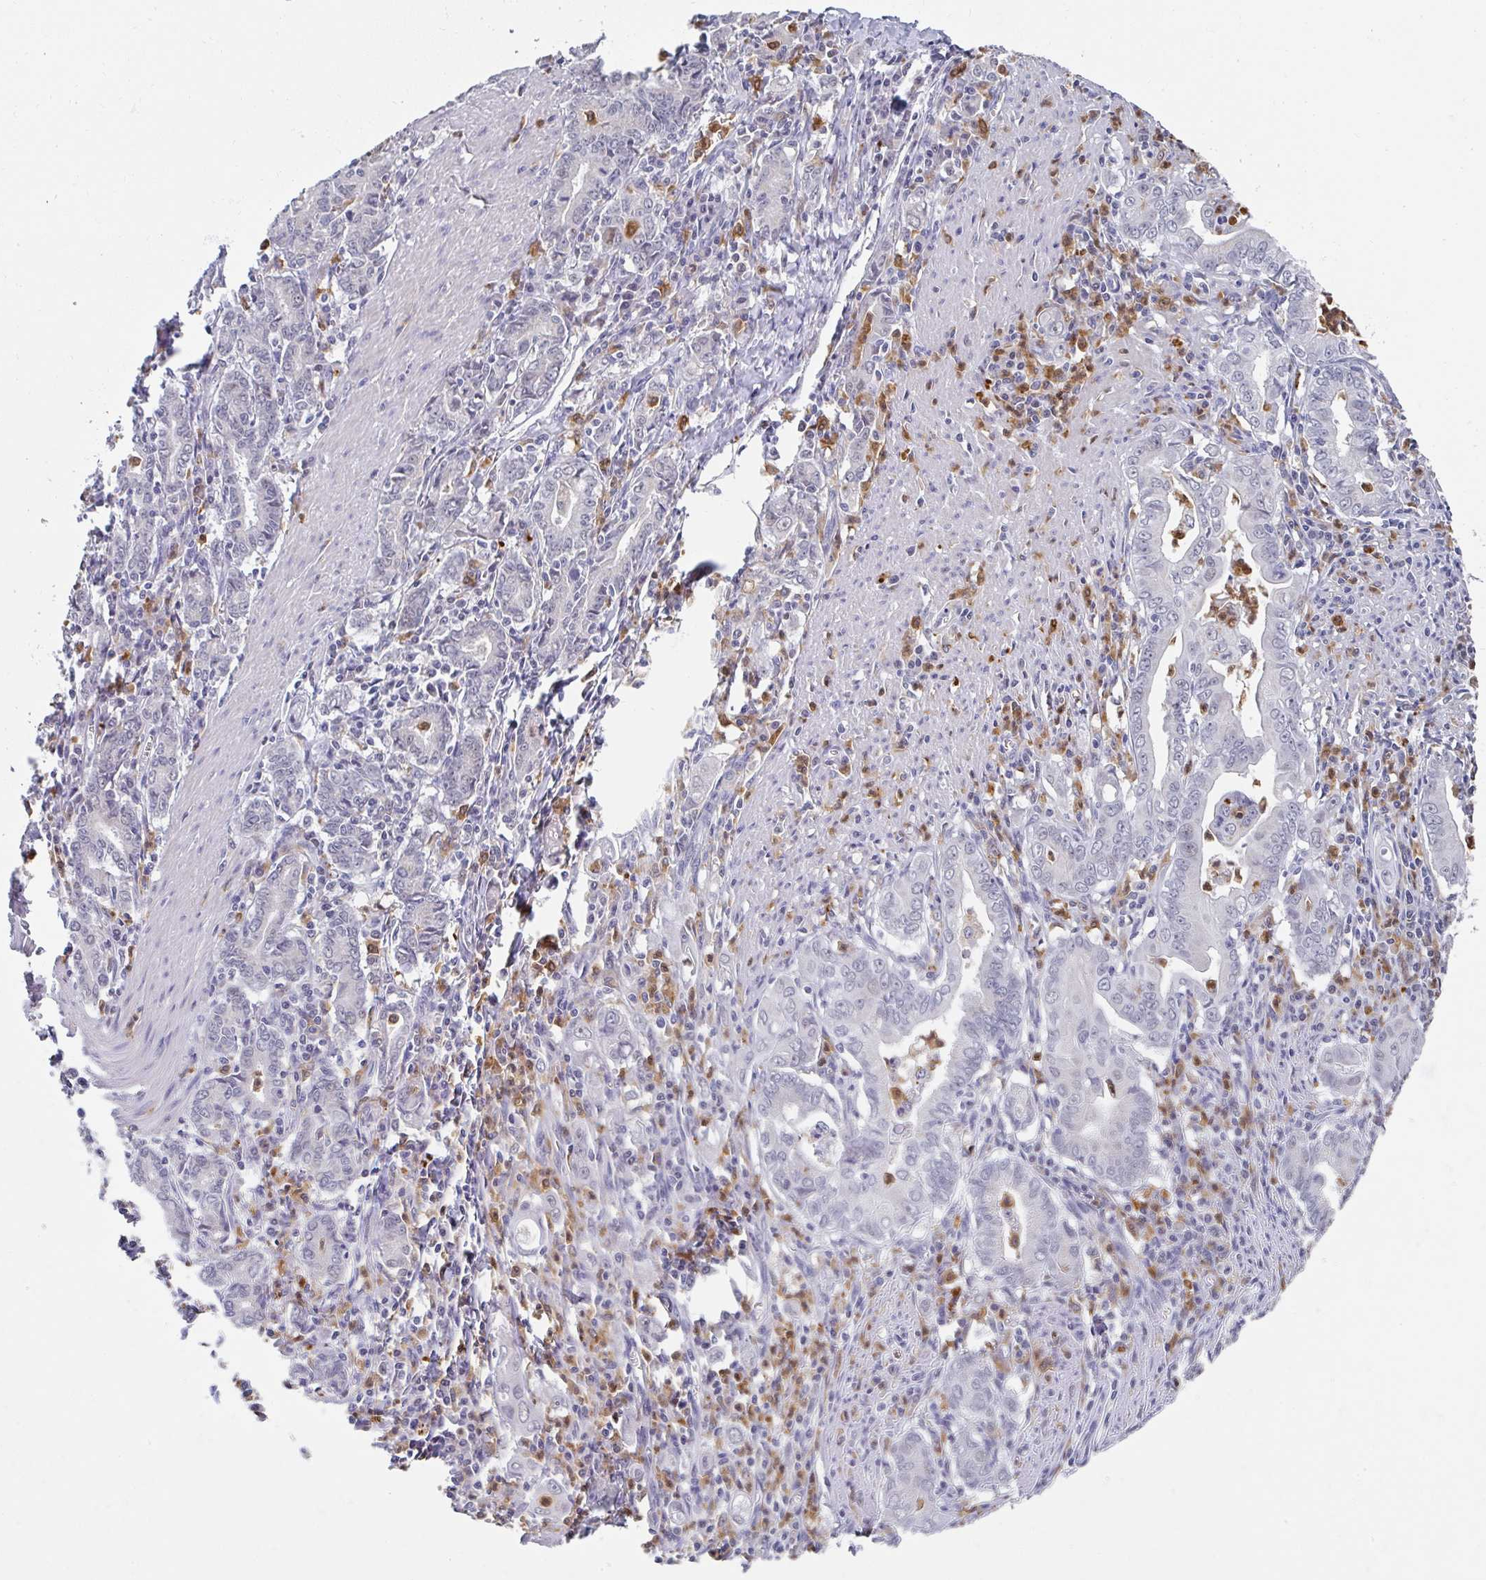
{"staining": {"intensity": "negative", "quantity": "none", "location": "none"}, "tissue": "stomach cancer", "cell_type": "Tumor cells", "image_type": "cancer", "snomed": [{"axis": "morphology", "description": "Adenocarcinoma, NOS"}, {"axis": "topography", "description": "Stomach, upper"}], "caption": "DAB immunohistochemical staining of human adenocarcinoma (stomach) exhibits no significant expression in tumor cells. (Stains: DAB IHC with hematoxylin counter stain, Microscopy: brightfield microscopy at high magnification).", "gene": "NCF1", "patient": {"sex": "female", "age": 79}}